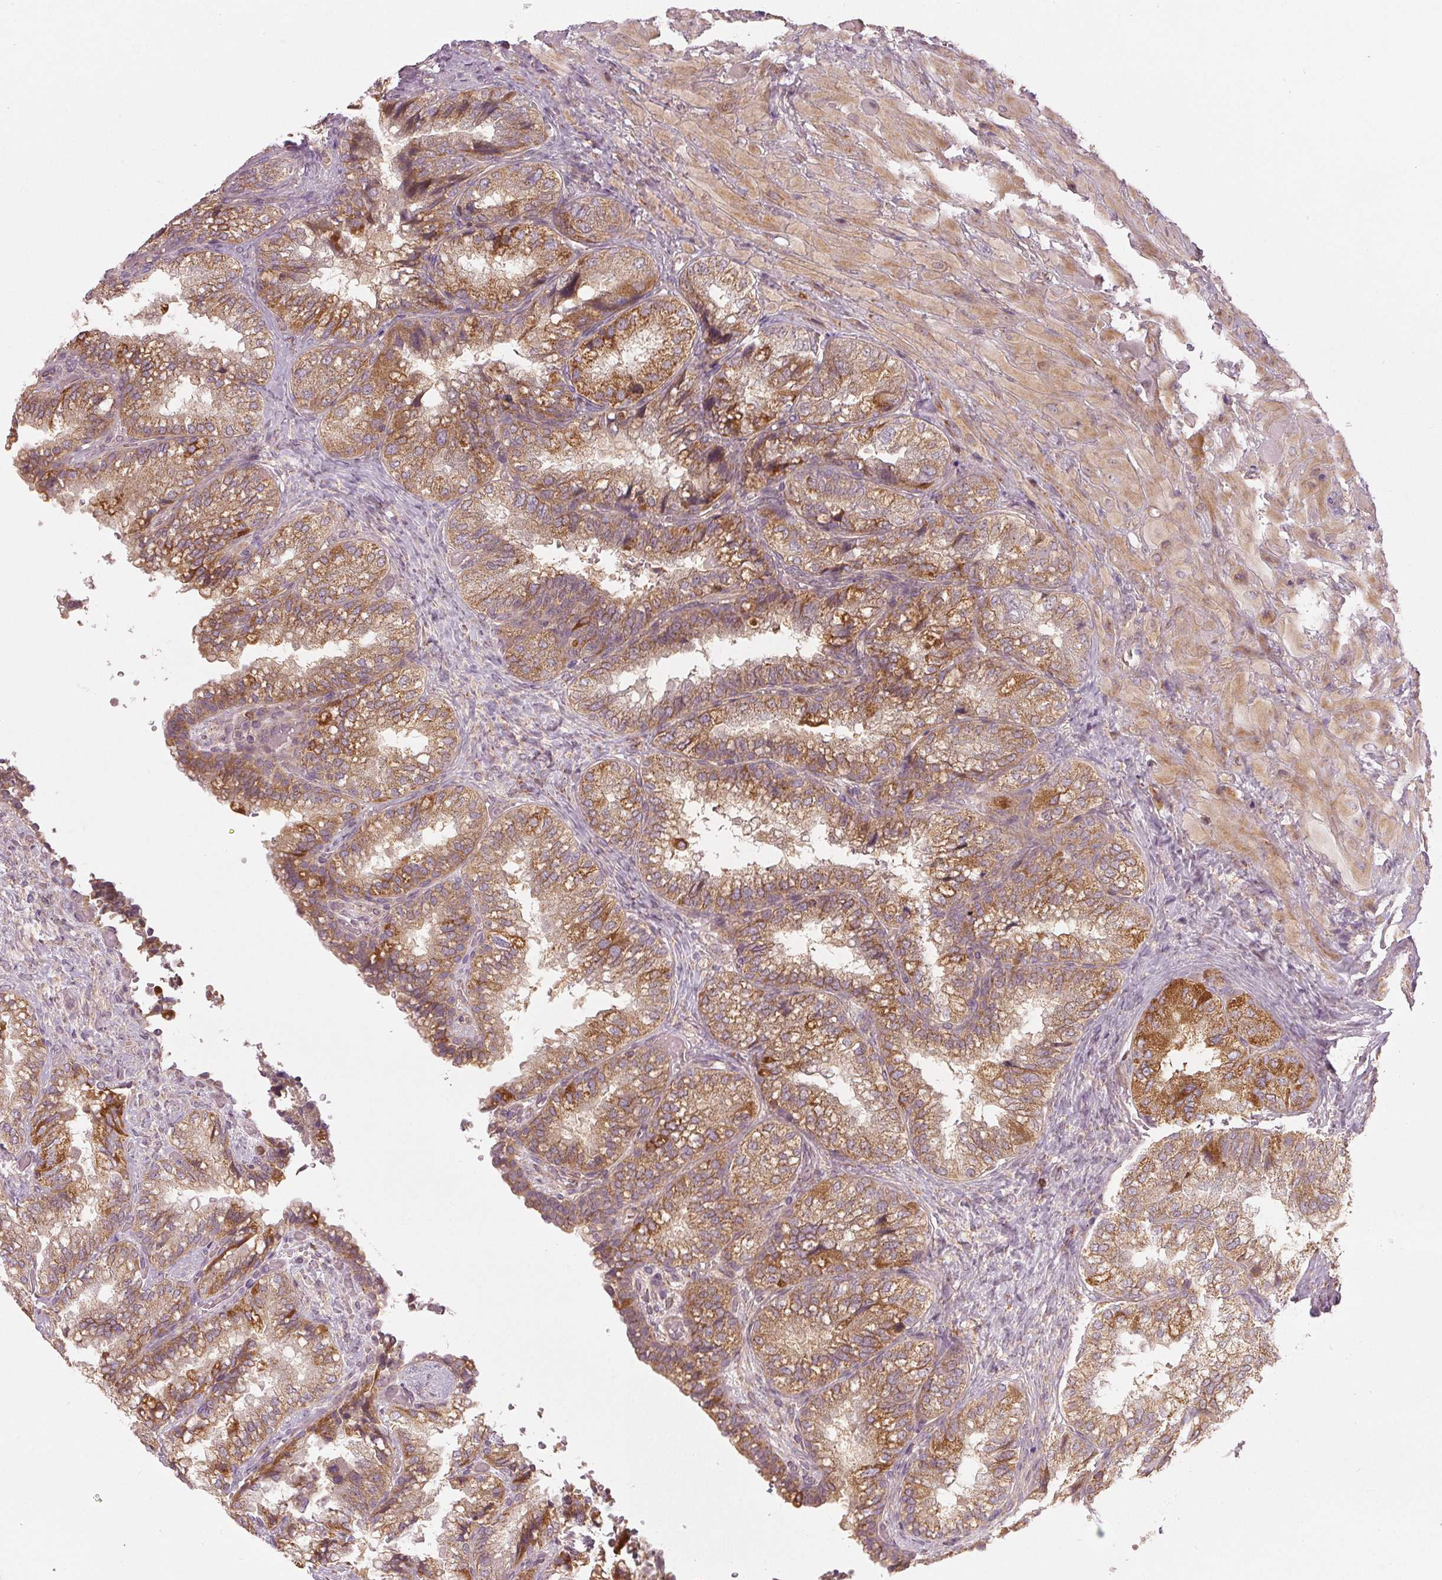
{"staining": {"intensity": "moderate", "quantity": ">75%", "location": "cytoplasmic/membranous"}, "tissue": "seminal vesicle", "cell_type": "Glandular cells", "image_type": "normal", "snomed": [{"axis": "morphology", "description": "Normal tissue, NOS"}, {"axis": "topography", "description": "Seminal veicle"}], "caption": "Immunohistochemistry (DAB (3,3'-diaminobenzidine)) staining of unremarkable human seminal vesicle shows moderate cytoplasmic/membranous protein staining in approximately >75% of glandular cells.", "gene": "NADK2", "patient": {"sex": "male", "age": 57}}